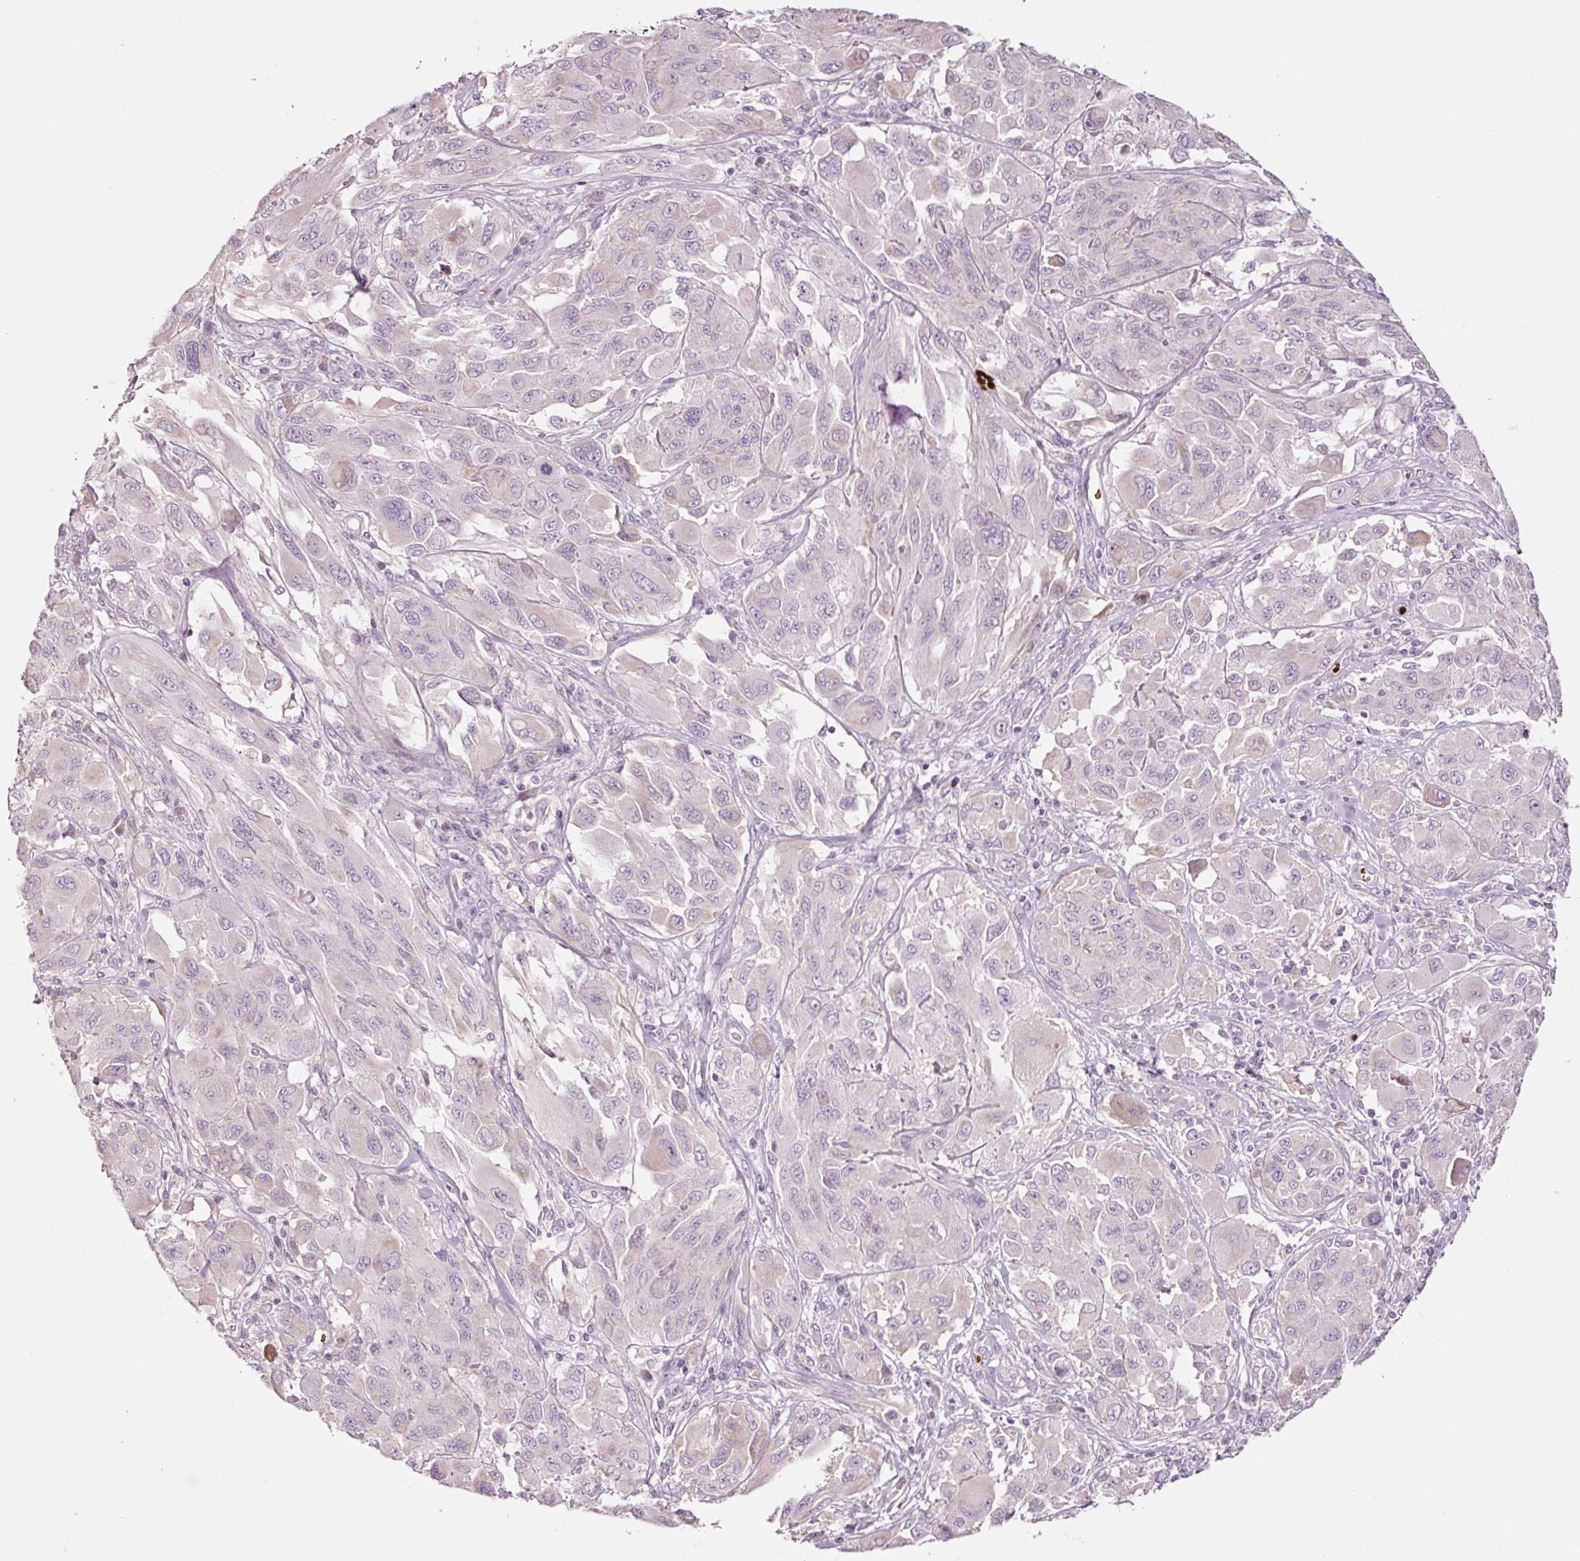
{"staining": {"intensity": "negative", "quantity": "none", "location": "none"}, "tissue": "melanoma", "cell_type": "Tumor cells", "image_type": "cancer", "snomed": [{"axis": "morphology", "description": "Malignant melanoma, NOS"}, {"axis": "topography", "description": "Skin"}], "caption": "Immunohistochemistry (IHC) of human melanoma exhibits no staining in tumor cells.", "gene": "LDHAL6B", "patient": {"sex": "female", "age": 91}}